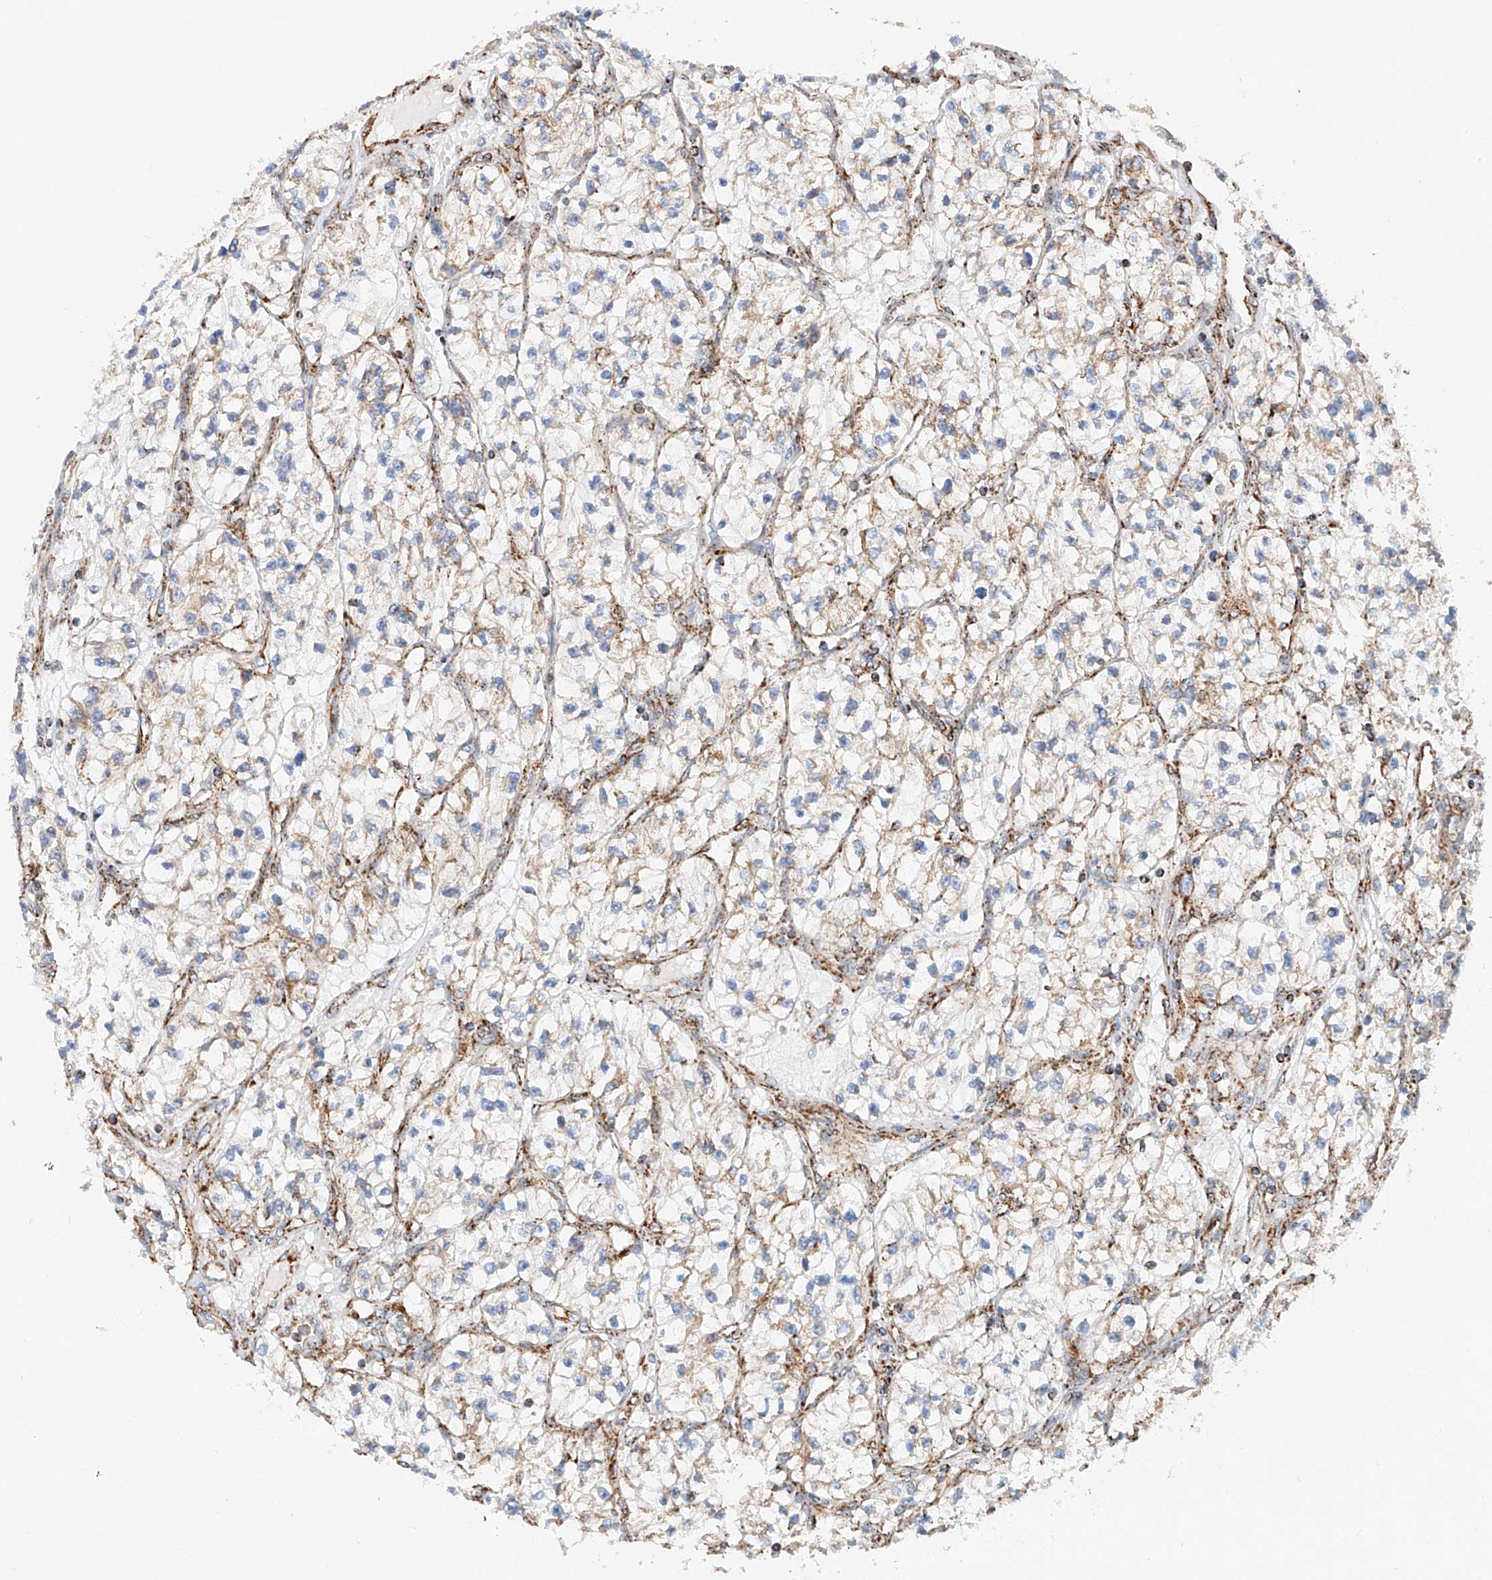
{"staining": {"intensity": "negative", "quantity": "none", "location": "none"}, "tissue": "renal cancer", "cell_type": "Tumor cells", "image_type": "cancer", "snomed": [{"axis": "morphology", "description": "Adenocarcinoma, NOS"}, {"axis": "topography", "description": "Kidney"}], "caption": "Tumor cells show no significant protein staining in renal cancer.", "gene": "NDUFV3", "patient": {"sex": "female", "age": 57}}